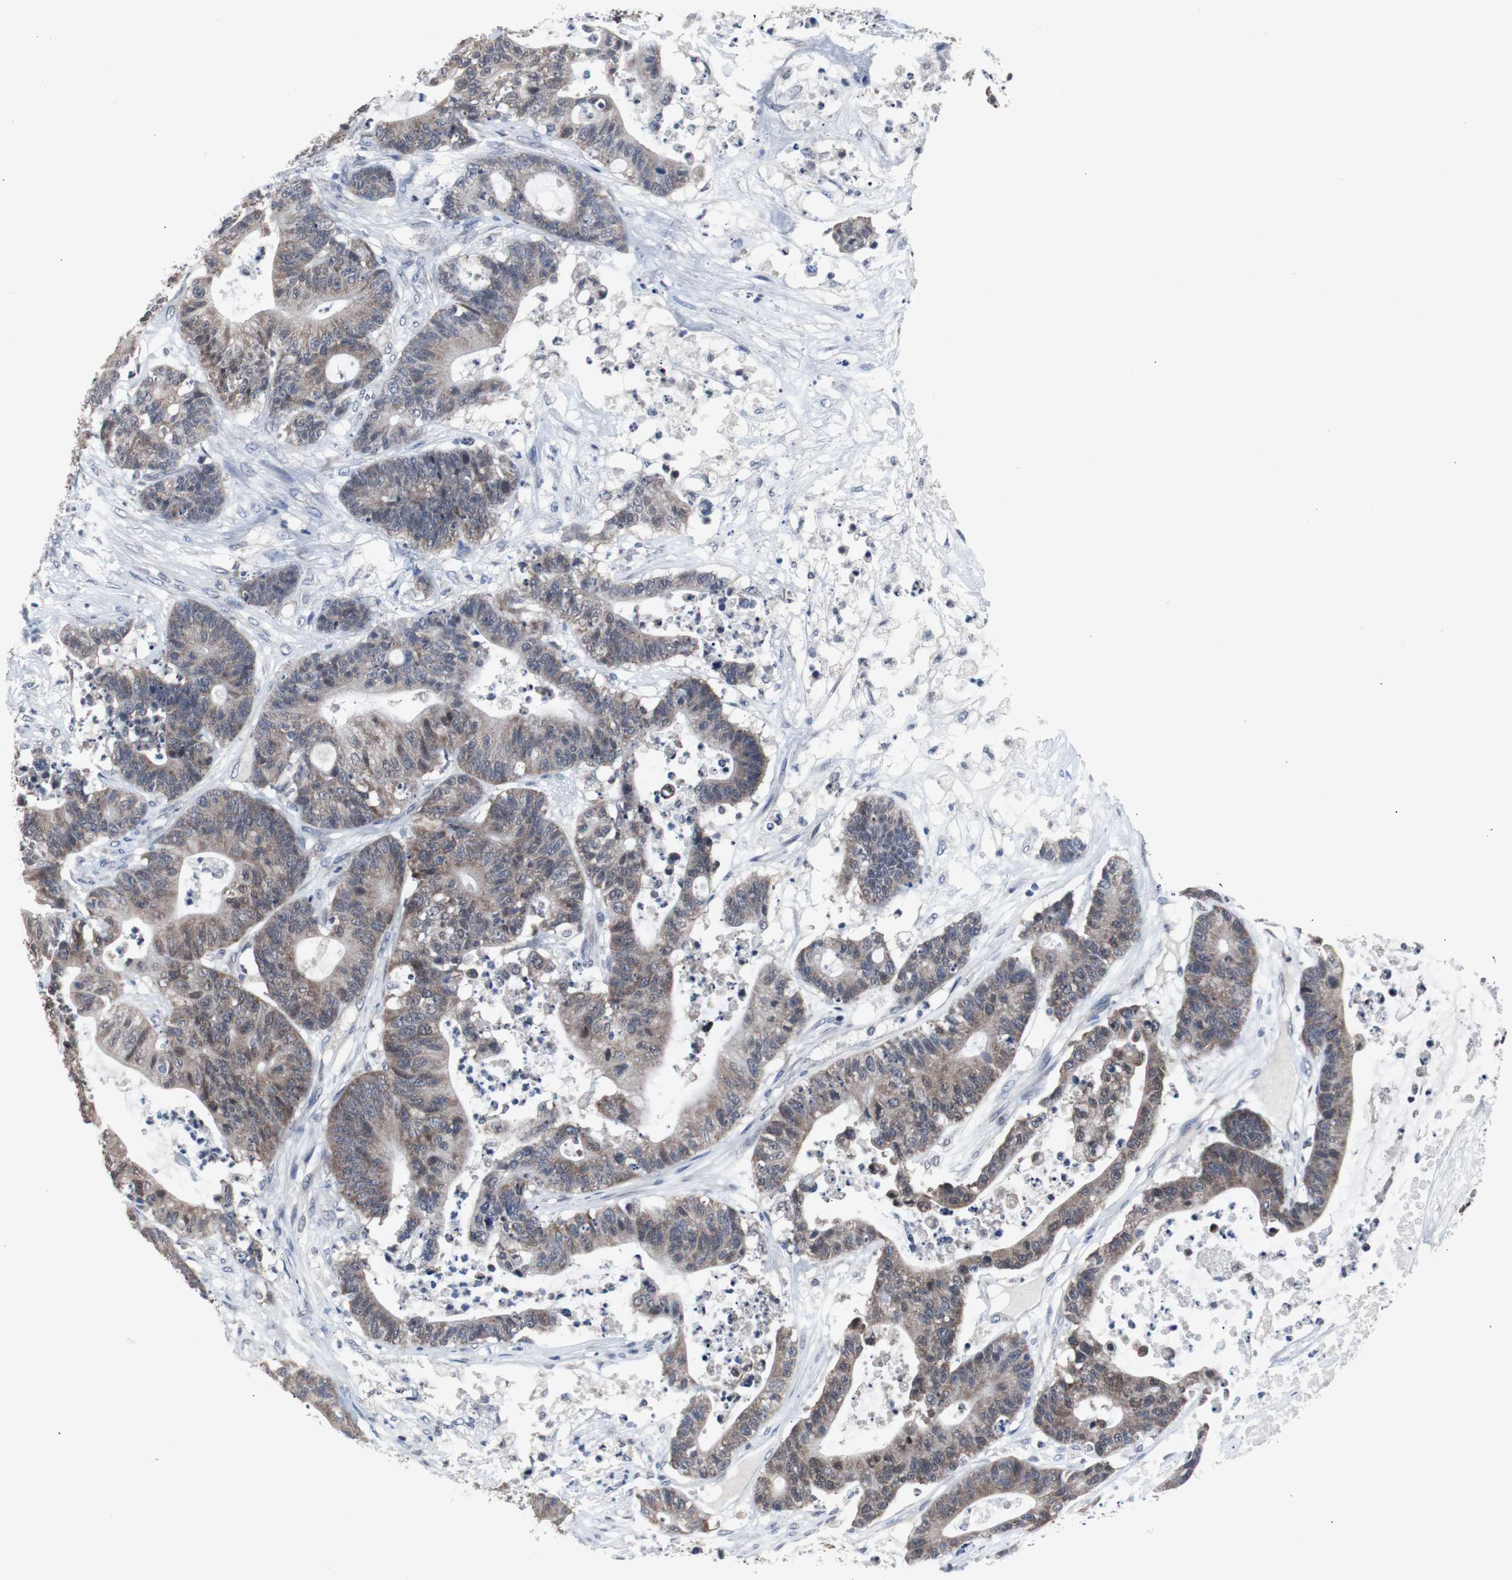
{"staining": {"intensity": "weak", "quantity": "25%-75%", "location": "cytoplasmic/membranous"}, "tissue": "colorectal cancer", "cell_type": "Tumor cells", "image_type": "cancer", "snomed": [{"axis": "morphology", "description": "Adenocarcinoma, NOS"}, {"axis": "topography", "description": "Colon"}], "caption": "Approximately 25%-75% of tumor cells in colorectal cancer display weak cytoplasmic/membranous protein positivity as visualized by brown immunohistochemical staining.", "gene": "RBM47", "patient": {"sex": "female", "age": 84}}